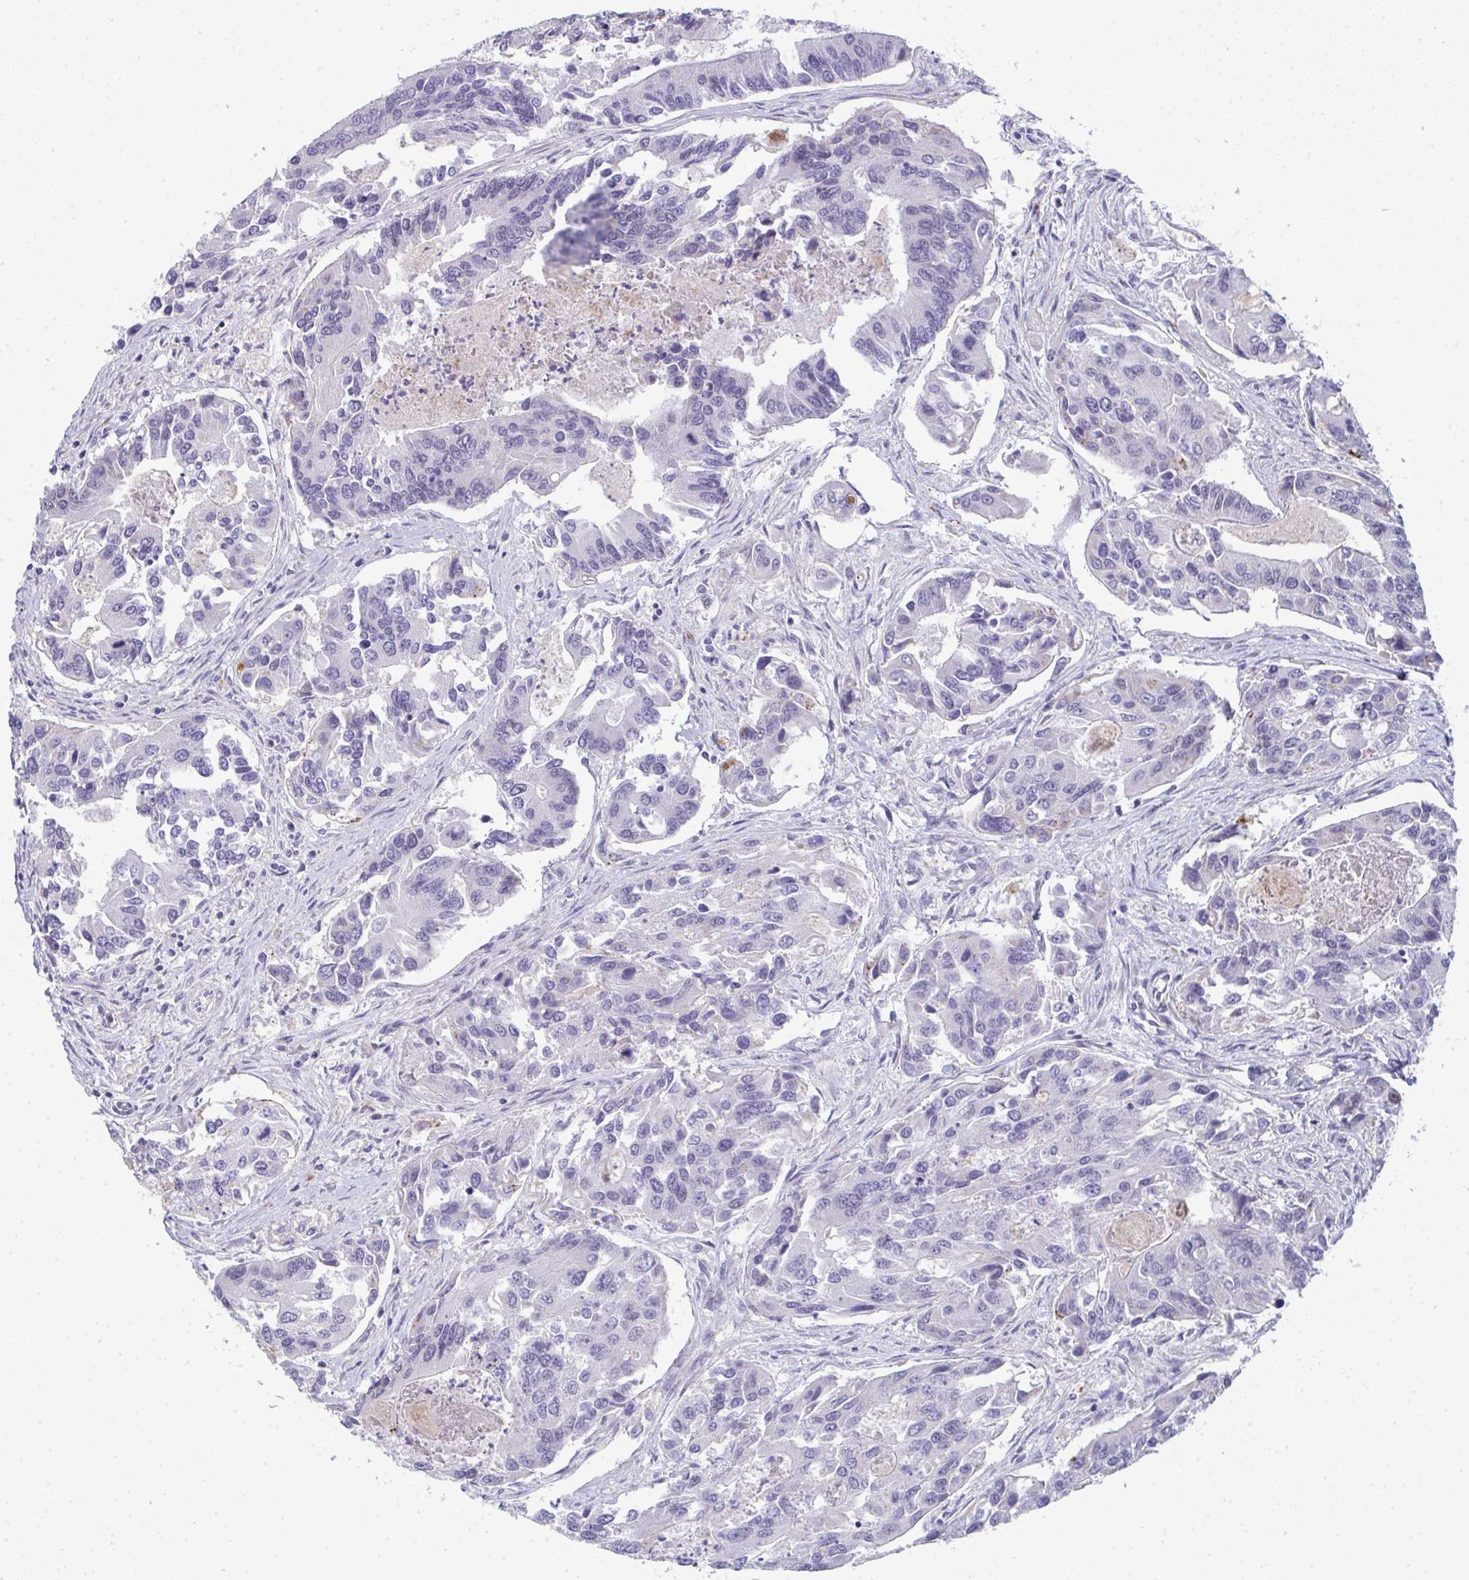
{"staining": {"intensity": "negative", "quantity": "none", "location": "none"}, "tissue": "colorectal cancer", "cell_type": "Tumor cells", "image_type": "cancer", "snomed": [{"axis": "morphology", "description": "Adenocarcinoma, NOS"}, {"axis": "topography", "description": "Colon"}], "caption": "Tumor cells show no significant staining in colorectal adenocarcinoma.", "gene": "A1CF", "patient": {"sex": "female", "age": 67}}